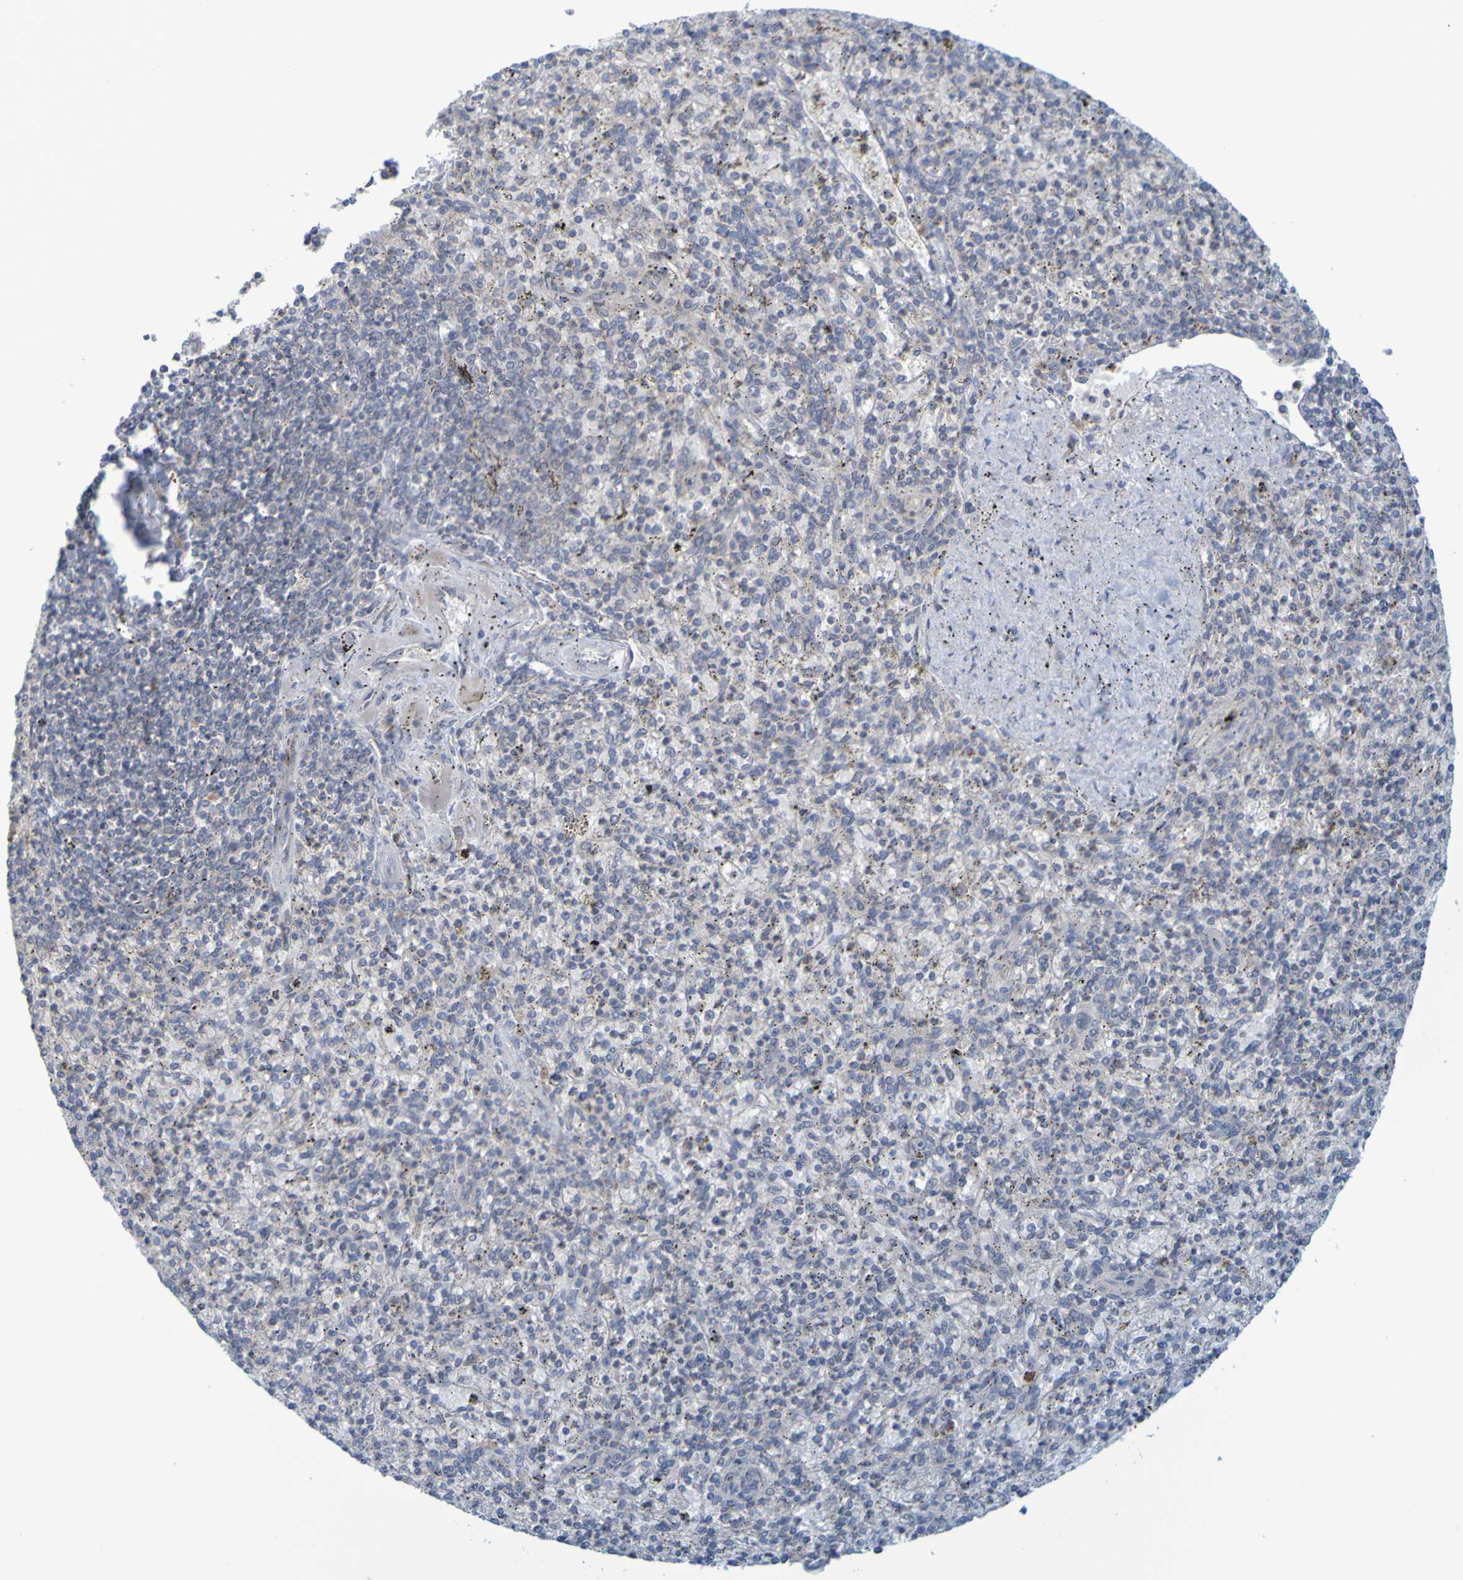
{"staining": {"intensity": "moderate", "quantity": "25%-75%", "location": "cytoplasmic/membranous"}, "tissue": "spleen", "cell_type": "Cells in red pulp", "image_type": "normal", "snomed": [{"axis": "morphology", "description": "Normal tissue, NOS"}, {"axis": "topography", "description": "Spleen"}], "caption": "Protein expression analysis of benign human spleen reveals moderate cytoplasmic/membranous positivity in about 25%-75% of cells in red pulp. (DAB IHC, brown staining for protein, blue staining for nuclei).", "gene": "MOGS", "patient": {"sex": "male", "age": 72}}